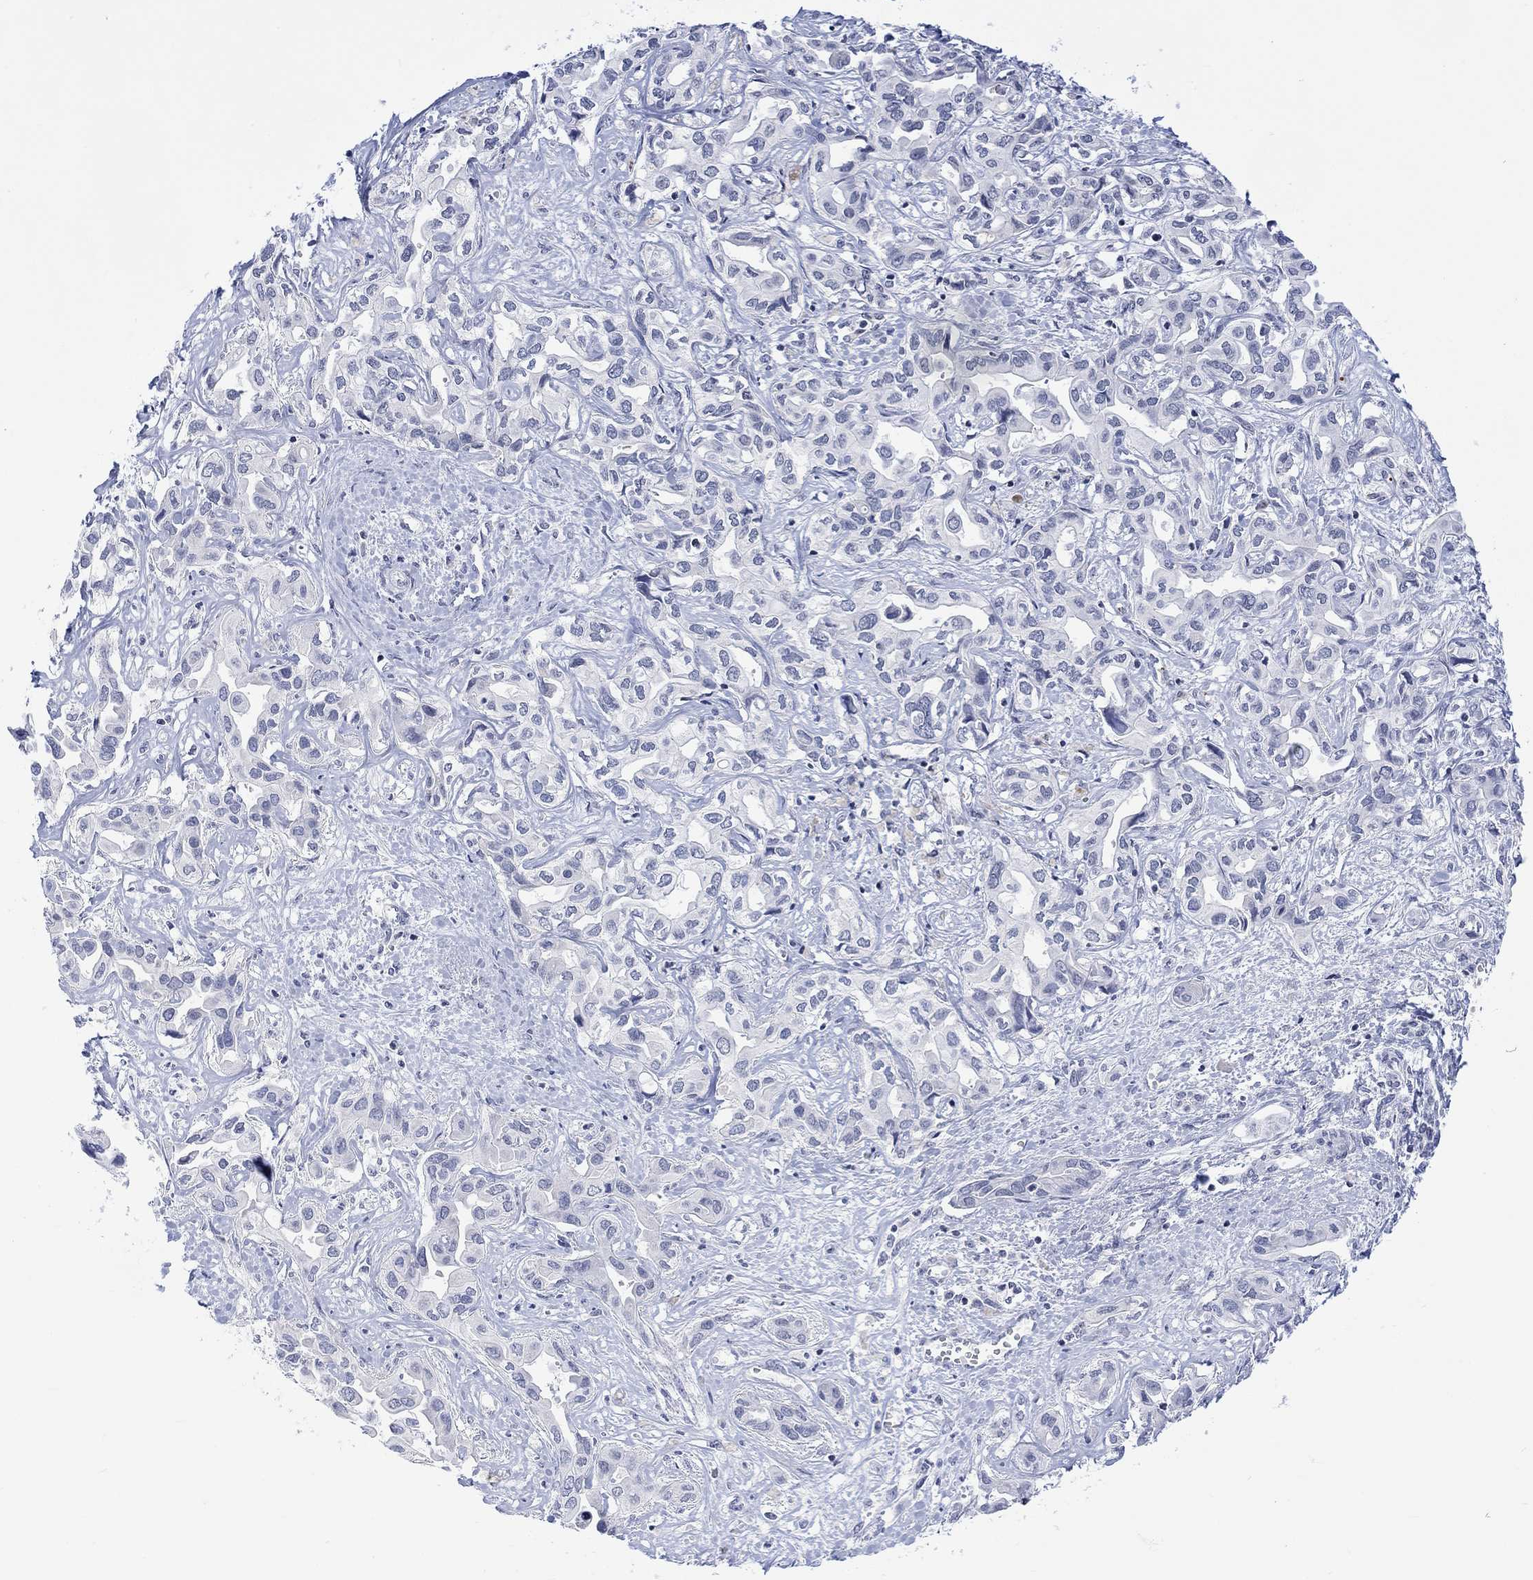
{"staining": {"intensity": "negative", "quantity": "none", "location": "none"}, "tissue": "liver cancer", "cell_type": "Tumor cells", "image_type": "cancer", "snomed": [{"axis": "morphology", "description": "Cholangiocarcinoma"}, {"axis": "topography", "description": "Liver"}], "caption": "Micrograph shows no protein expression in tumor cells of liver cancer tissue.", "gene": "DCX", "patient": {"sex": "female", "age": 64}}